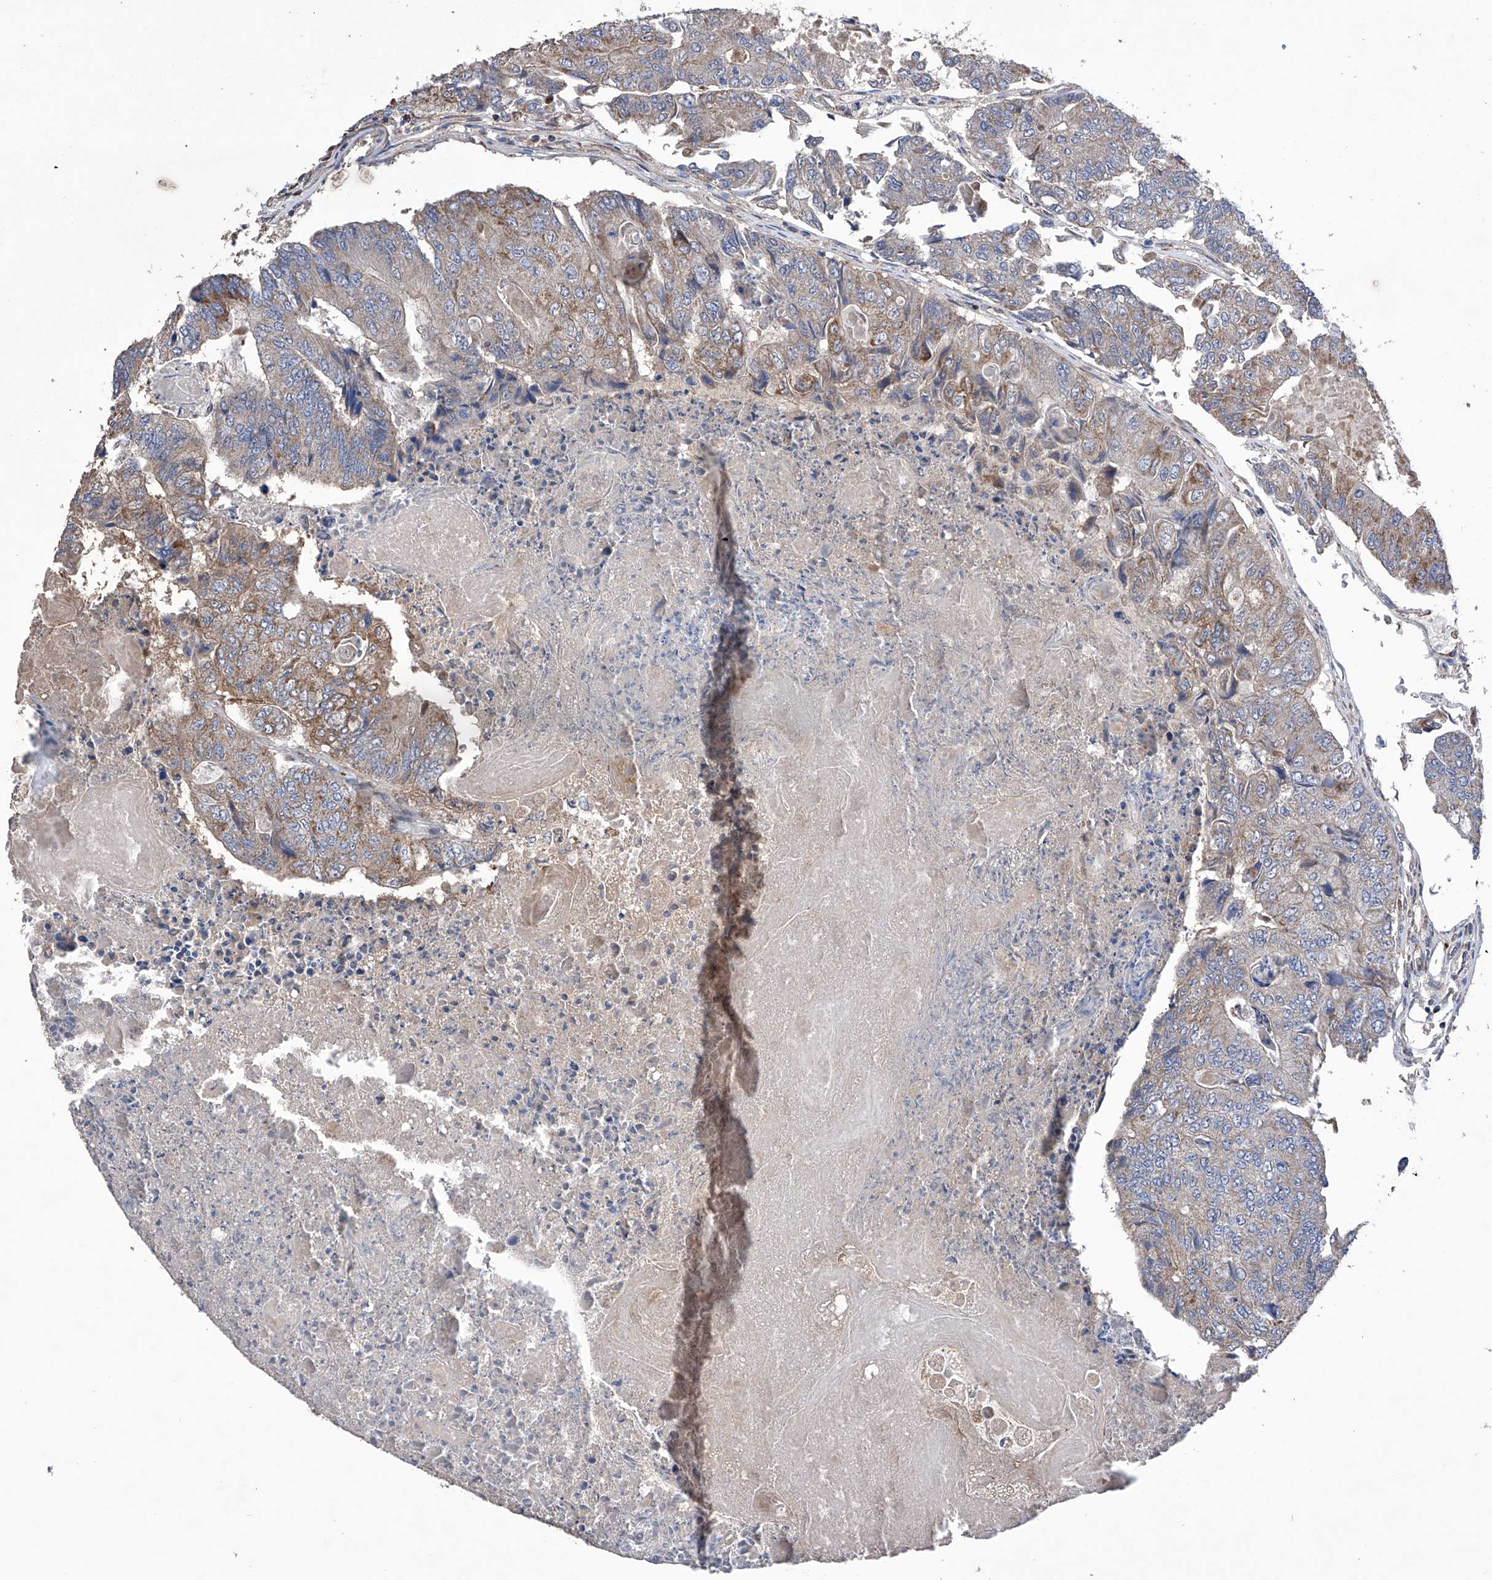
{"staining": {"intensity": "moderate", "quantity": "25%-75%", "location": "cytoplasmic/membranous"}, "tissue": "colorectal cancer", "cell_type": "Tumor cells", "image_type": "cancer", "snomed": [{"axis": "morphology", "description": "Adenocarcinoma, NOS"}, {"axis": "topography", "description": "Colon"}], "caption": "A micrograph showing moderate cytoplasmic/membranous staining in approximately 25%-75% of tumor cells in adenocarcinoma (colorectal), as visualized by brown immunohistochemical staining.", "gene": "EFCAB2", "patient": {"sex": "female", "age": 67}}